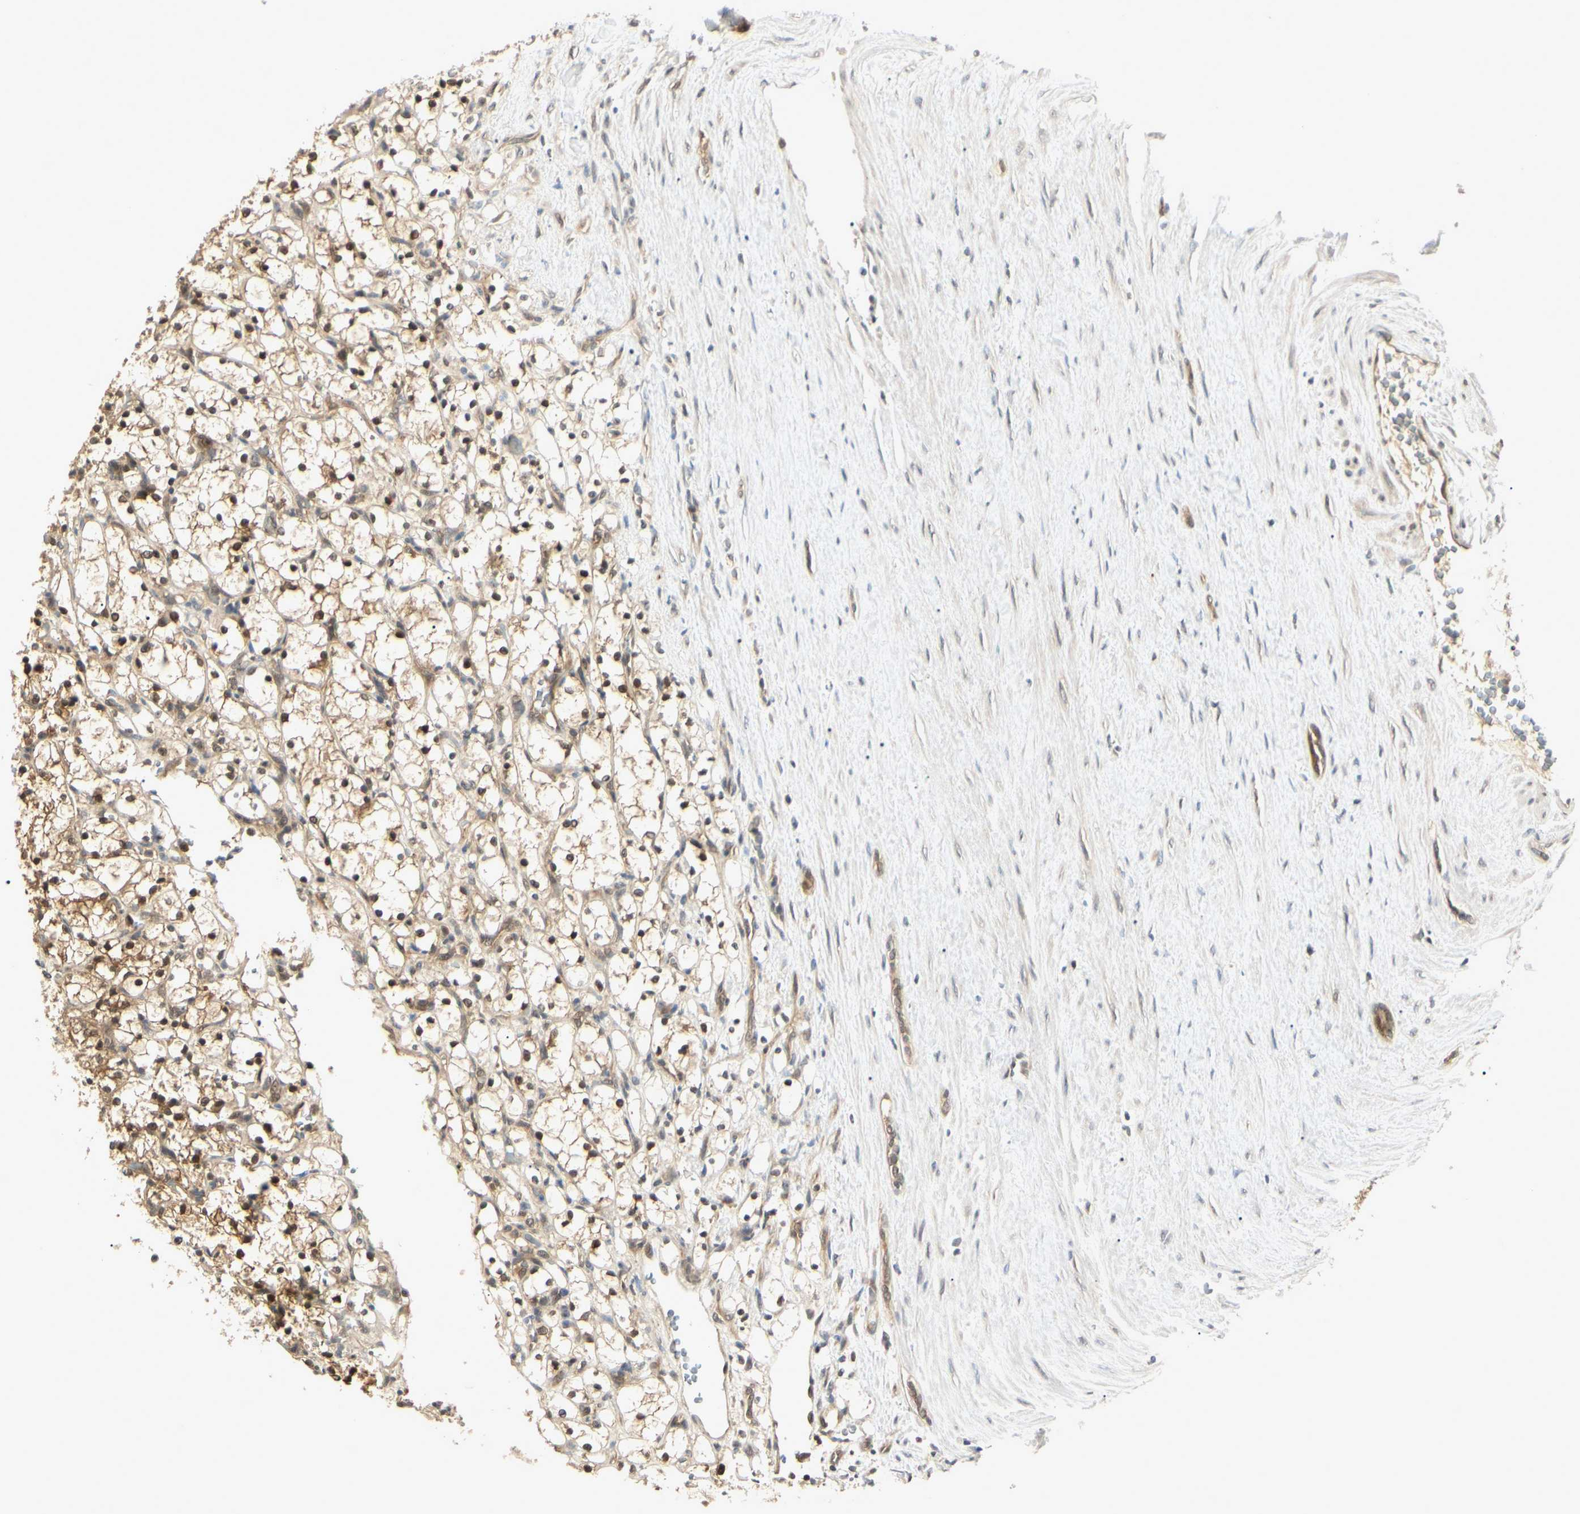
{"staining": {"intensity": "moderate", "quantity": ">75%", "location": "cytoplasmic/membranous,nuclear"}, "tissue": "renal cancer", "cell_type": "Tumor cells", "image_type": "cancer", "snomed": [{"axis": "morphology", "description": "Adenocarcinoma, NOS"}, {"axis": "topography", "description": "Kidney"}], "caption": "Adenocarcinoma (renal) was stained to show a protein in brown. There is medium levels of moderate cytoplasmic/membranous and nuclear expression in approximately >75% of tumor cells. (DAB IHC with brightfield microscopy, high magnification).", "gene": "UBE2Z", "patient": {"sex": "female", "age": 69}}